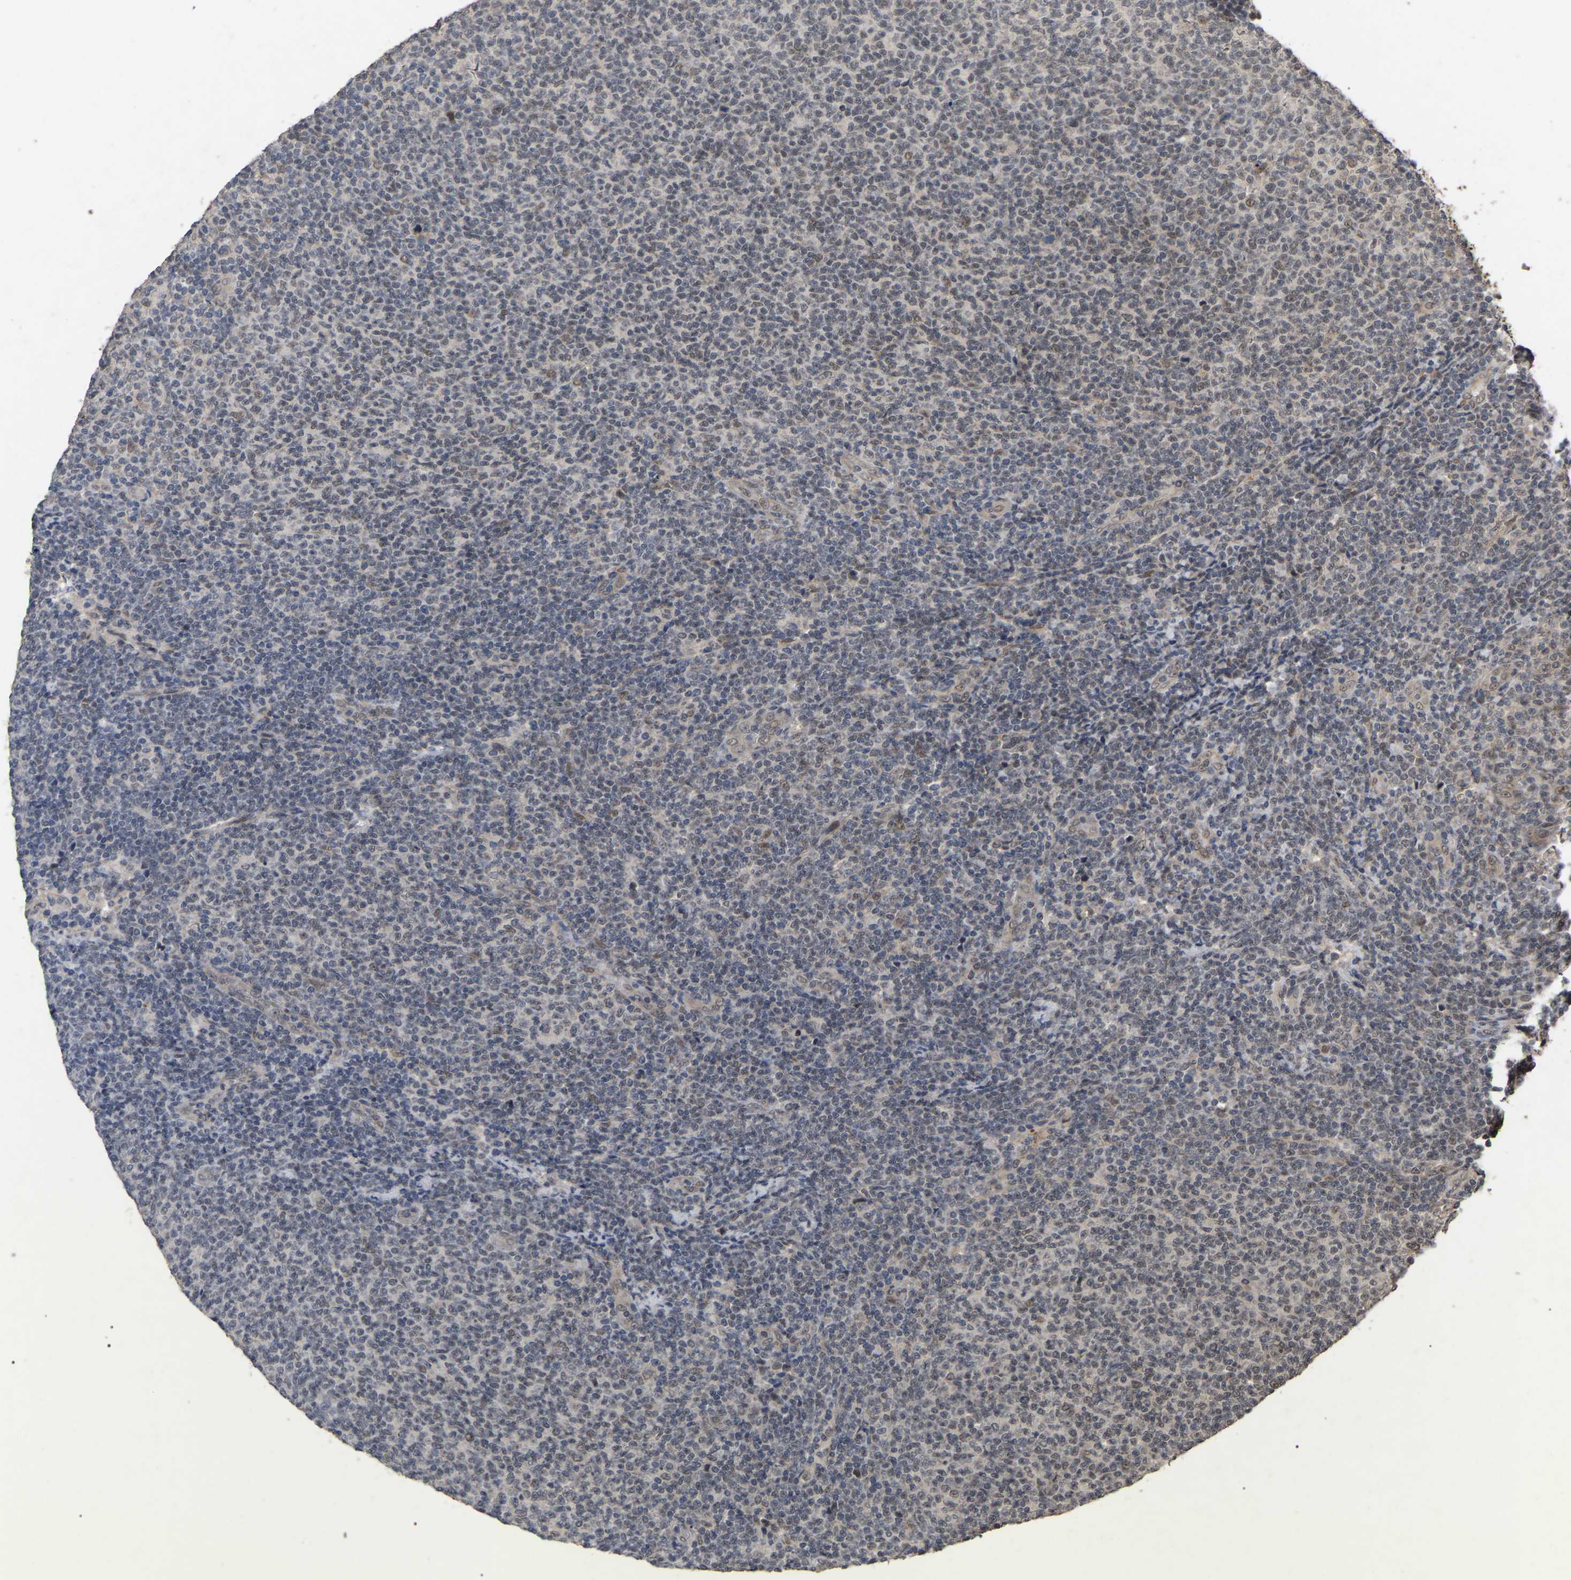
{"staining": {"intensity": "weak", "quantity": "25%-75%", "location": "nuclear"}, "tissue": "lymphoma", "cell_type": "Tumor cells", "image_type": "cancer", "snomed": [{"axis": "morphology", "description": "Malignant lymphoma, non-Hodgkin's type, Low grade"}, {"axis": "topography", "description": "Lymph node"}], "caption": "Tumor cells reveal low levels of weak nuclear expression in approximately 25%-75% of cells in low-grade malignant lymphoma, non-Hodgkin's type.", "gene": "JAZF1", "patient": {"sex": "male", "age": 66}}